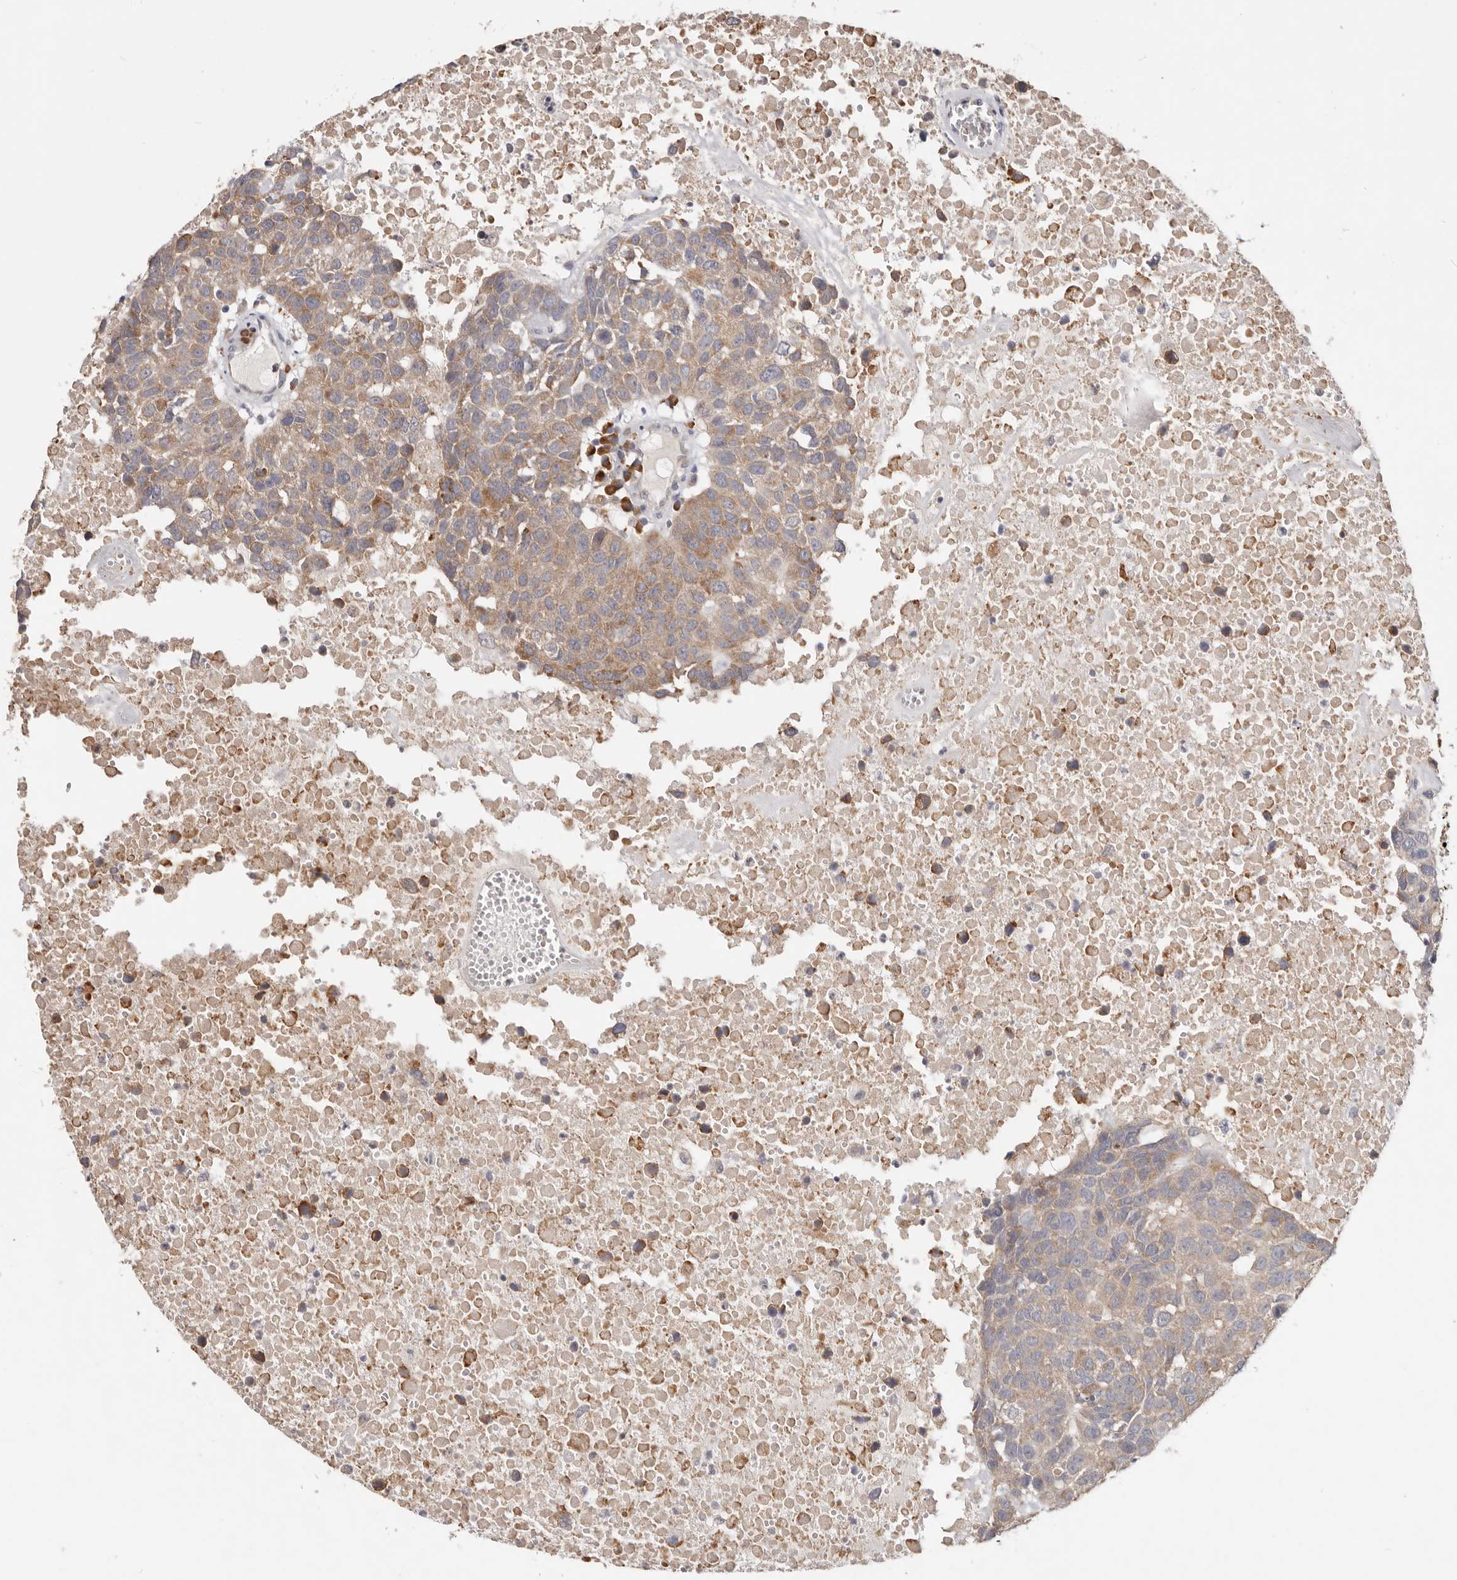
{"staining": {"intensity": "moderate", "quantity": ">75%", "location": "cytoplasmic/membranous"}, "tissue": "head and neck cancer", "cell_type": "Tumor cells", "image_type": "cancer", "snomed": [{"axis": "morphology", "description": "Squamous cell carcinoma, NOS"}, {"axis": "topography", "description": "Head-Neck"}], "caption": "Immunohistochemistry (IHC) (DAB) staining of head and neck cancer displays moderate cytoplasmic/membranous protein positivity in approximately >75% of tumor cells.", "gene": "WDR77", "patient": {"sex": "male", "age": 66}}